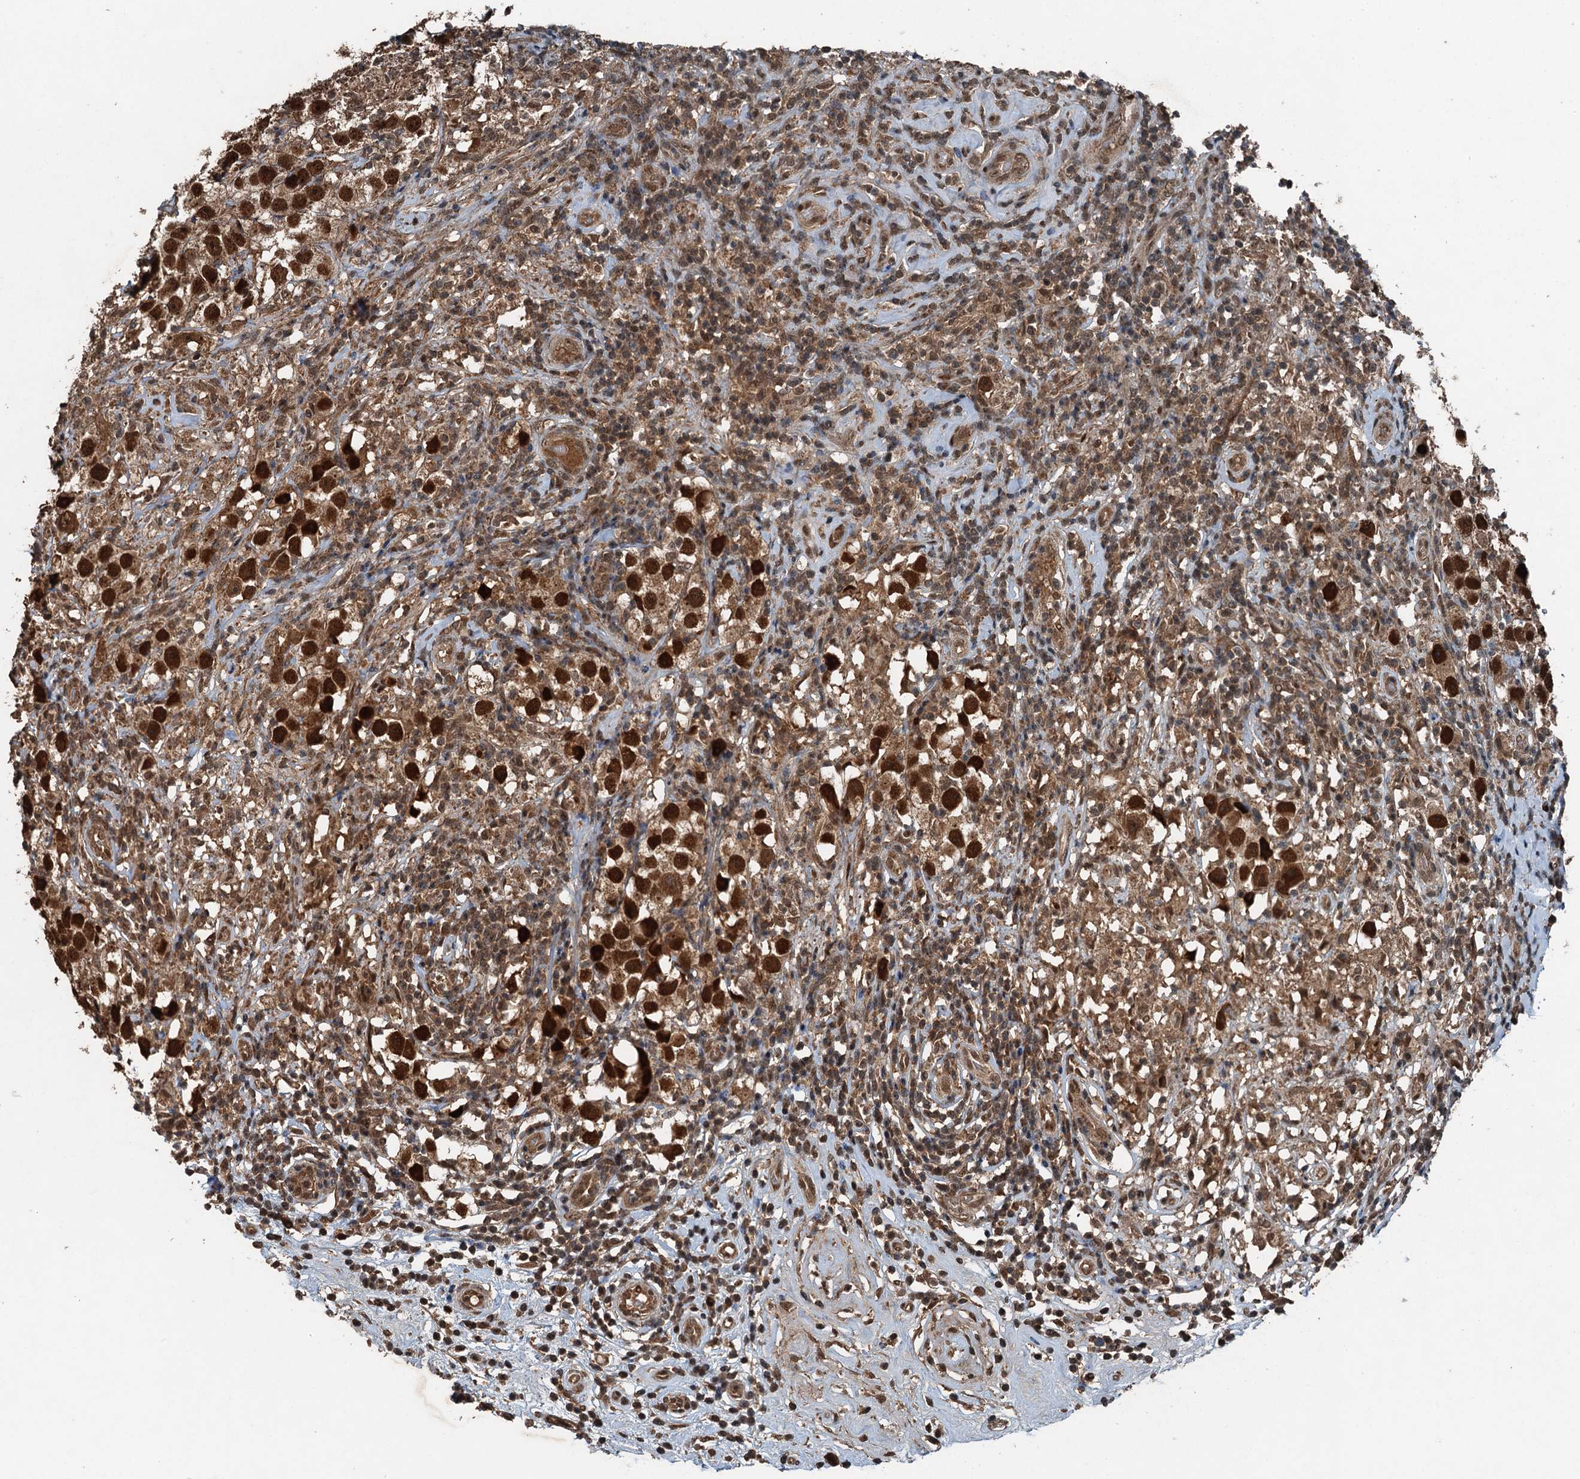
{"staining": {"intensity": "strong", "quantity": ">75%", "location": "nuclear"}, "tissue": "testis cancer", "cell_type": "Tumor cells", "image_type": "cancer", "snomed": [{"axis": "morphology", "description": "Seminoma, NOS"}, {"axis": "topography", "description": "Testis"}], "caption": "This is an image of IHC staining of testis cancer (seminoma), which shows strong positivity in the nuclear of tumor cells.", "gene": "UBXN6", "patient": {"sex": "male", "age": 49}}